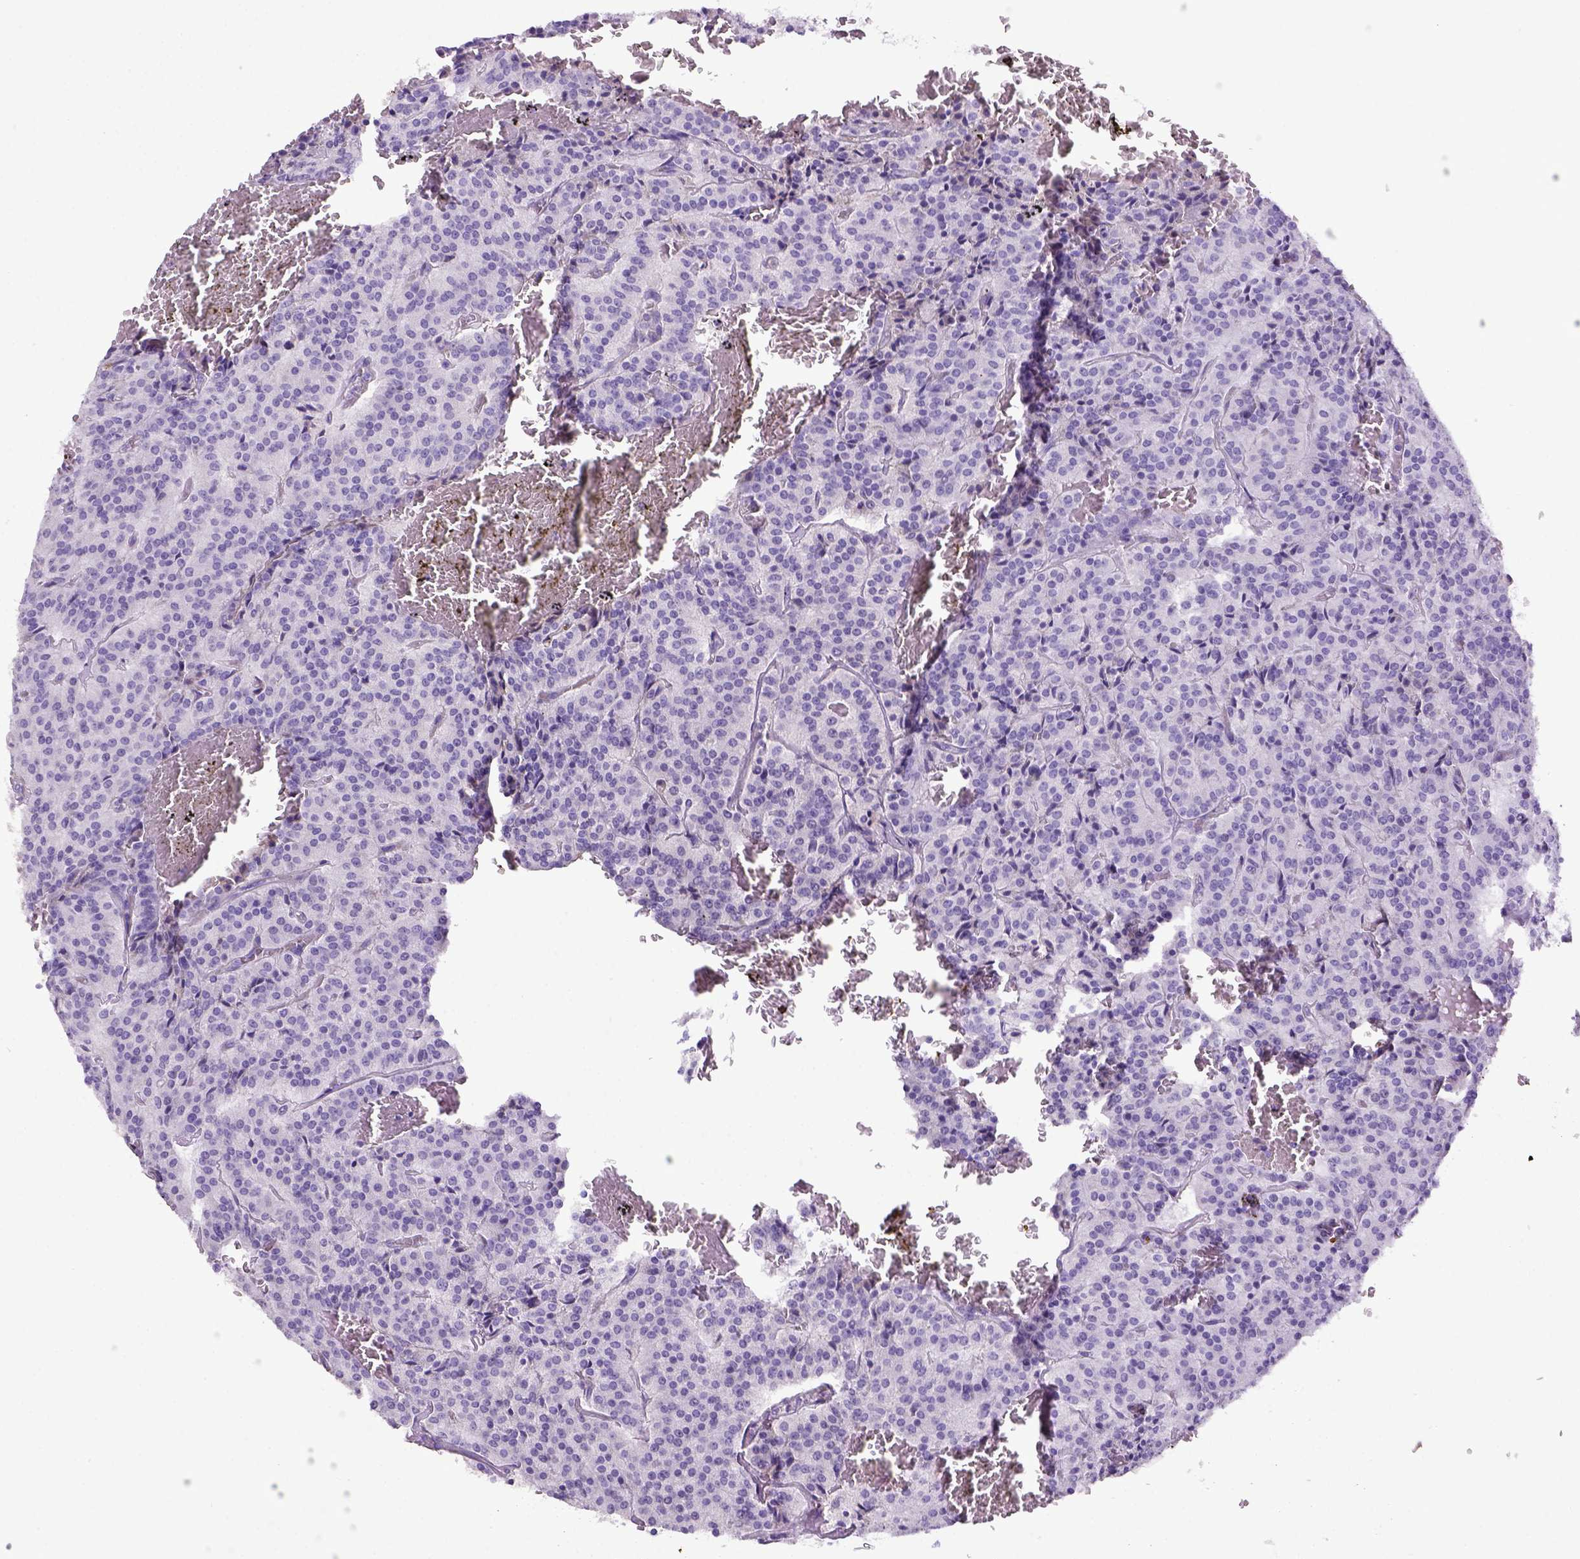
{"staining": {"intensity": "negative", "quantity": "none", "location": "none"}, "tissue": "carcinoid", "cell_type": "Tumor cells", "image_type": "cancer", "snomed": [{"axis": "morphology", "description": "Carcinoid, malignant, NOS"}, {"axis": "topography", "description": "Lung"}], "caption": "Malignant carcinoid was stained to show a protein in brown. There is no significant positivity in tumor cells.", "gene": "ITIH4", "patient": {"sex": "male", "age": 70}}